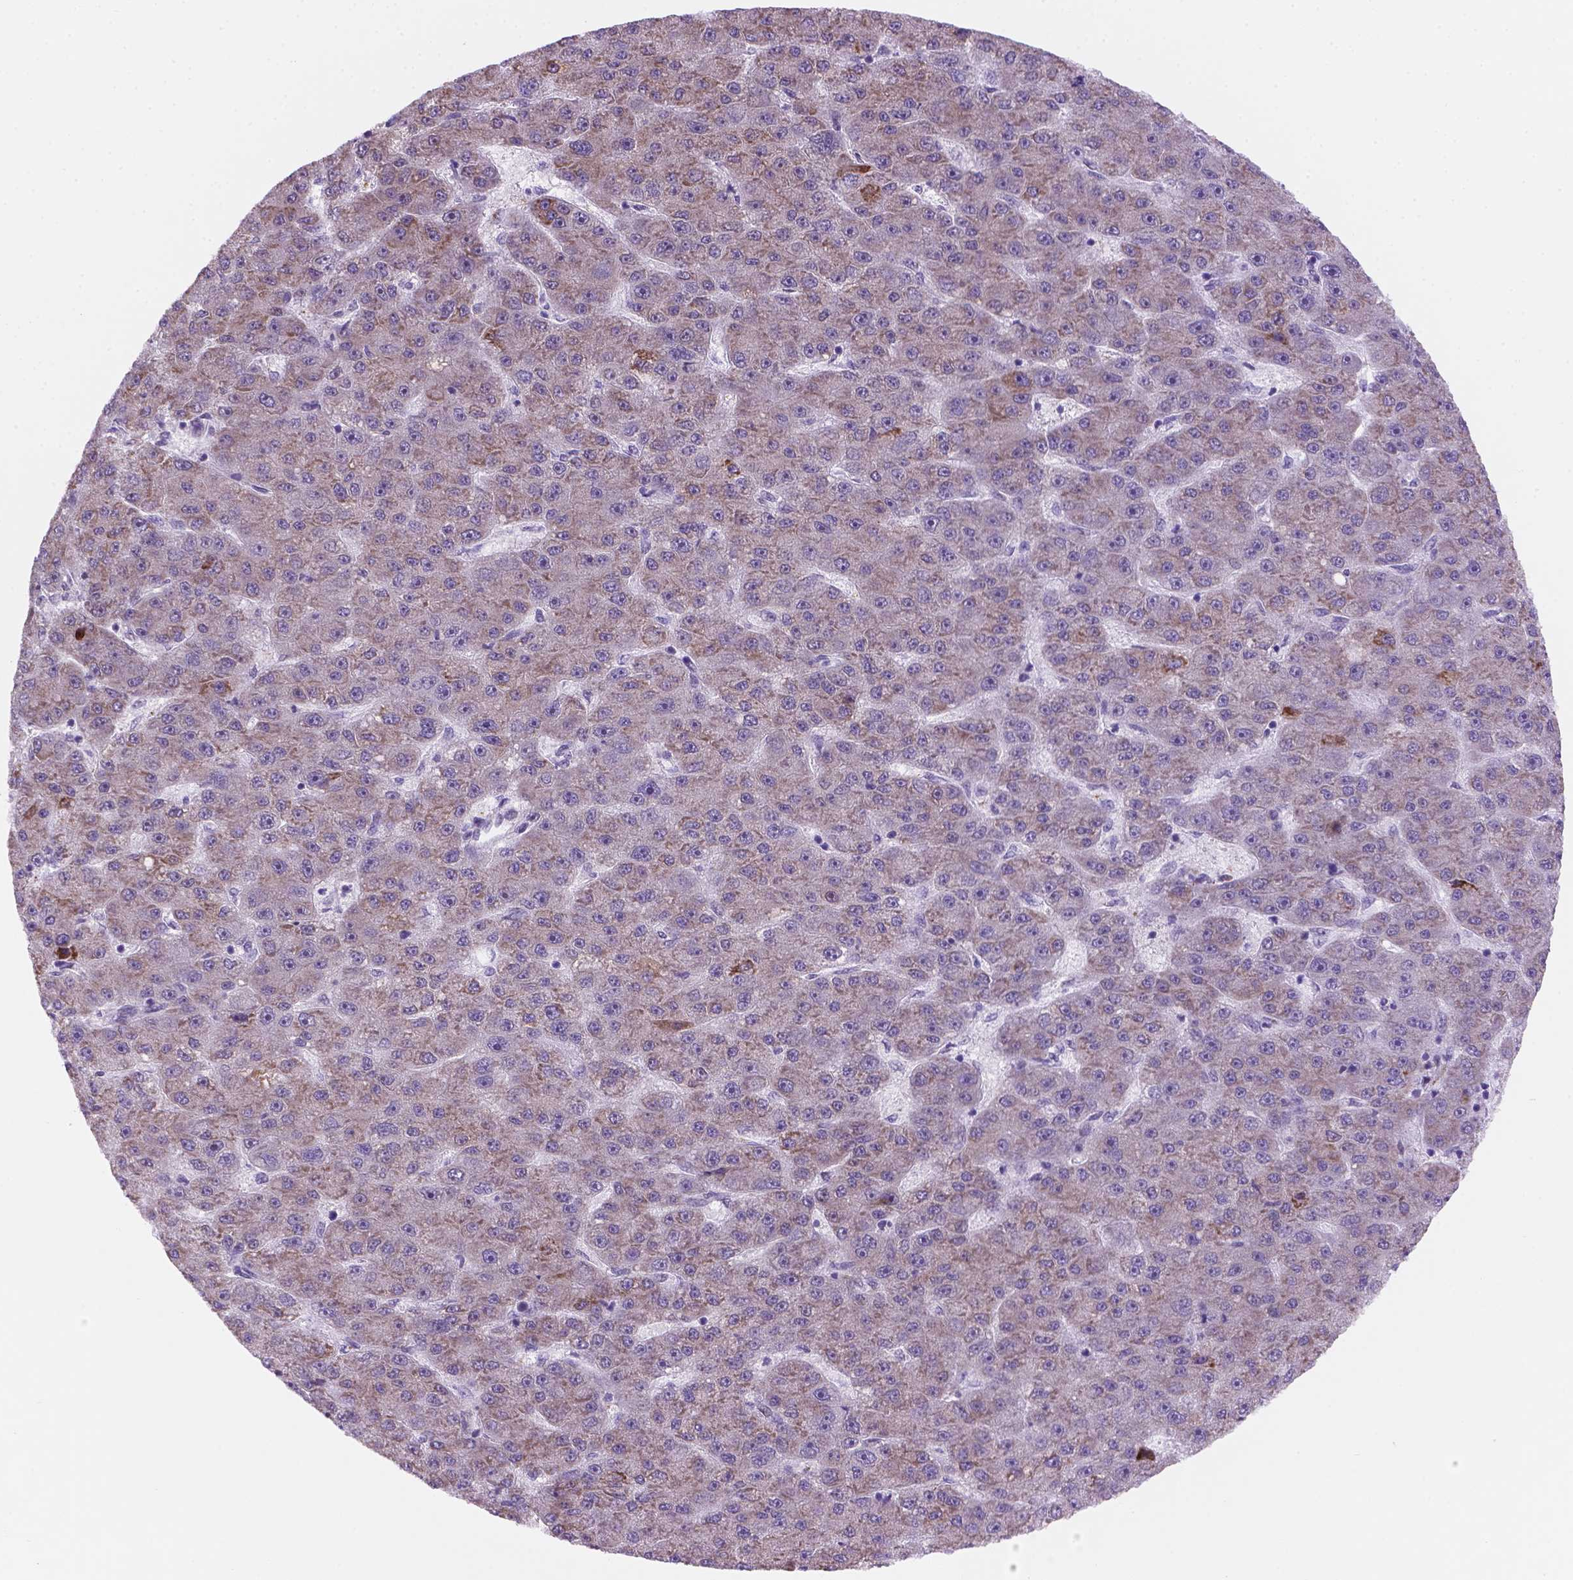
{"staining": {"intensity": "weak", "quantity": "25%-75%", "location": "cytoplasmic/membranous"}, "tissue": "liver cancer", "cell_type": "Tumor cells", "image_type": "cancer", "snomed": [{"axis": "morphology", "description": "Carcinoma, Hepatocellular, NOS"}, {"axis": "topography", "description": "Liver"}], "caption": "A histopathology image showing weak cytoplasmic/membranous expression in approximately 25%-75% of tumor cells in liver hepatocellular carcinoma, as visualized by brown immunohistochemical staining.", "gene": "FNIP1", "patient": {"sex": "male", "age": 67}}